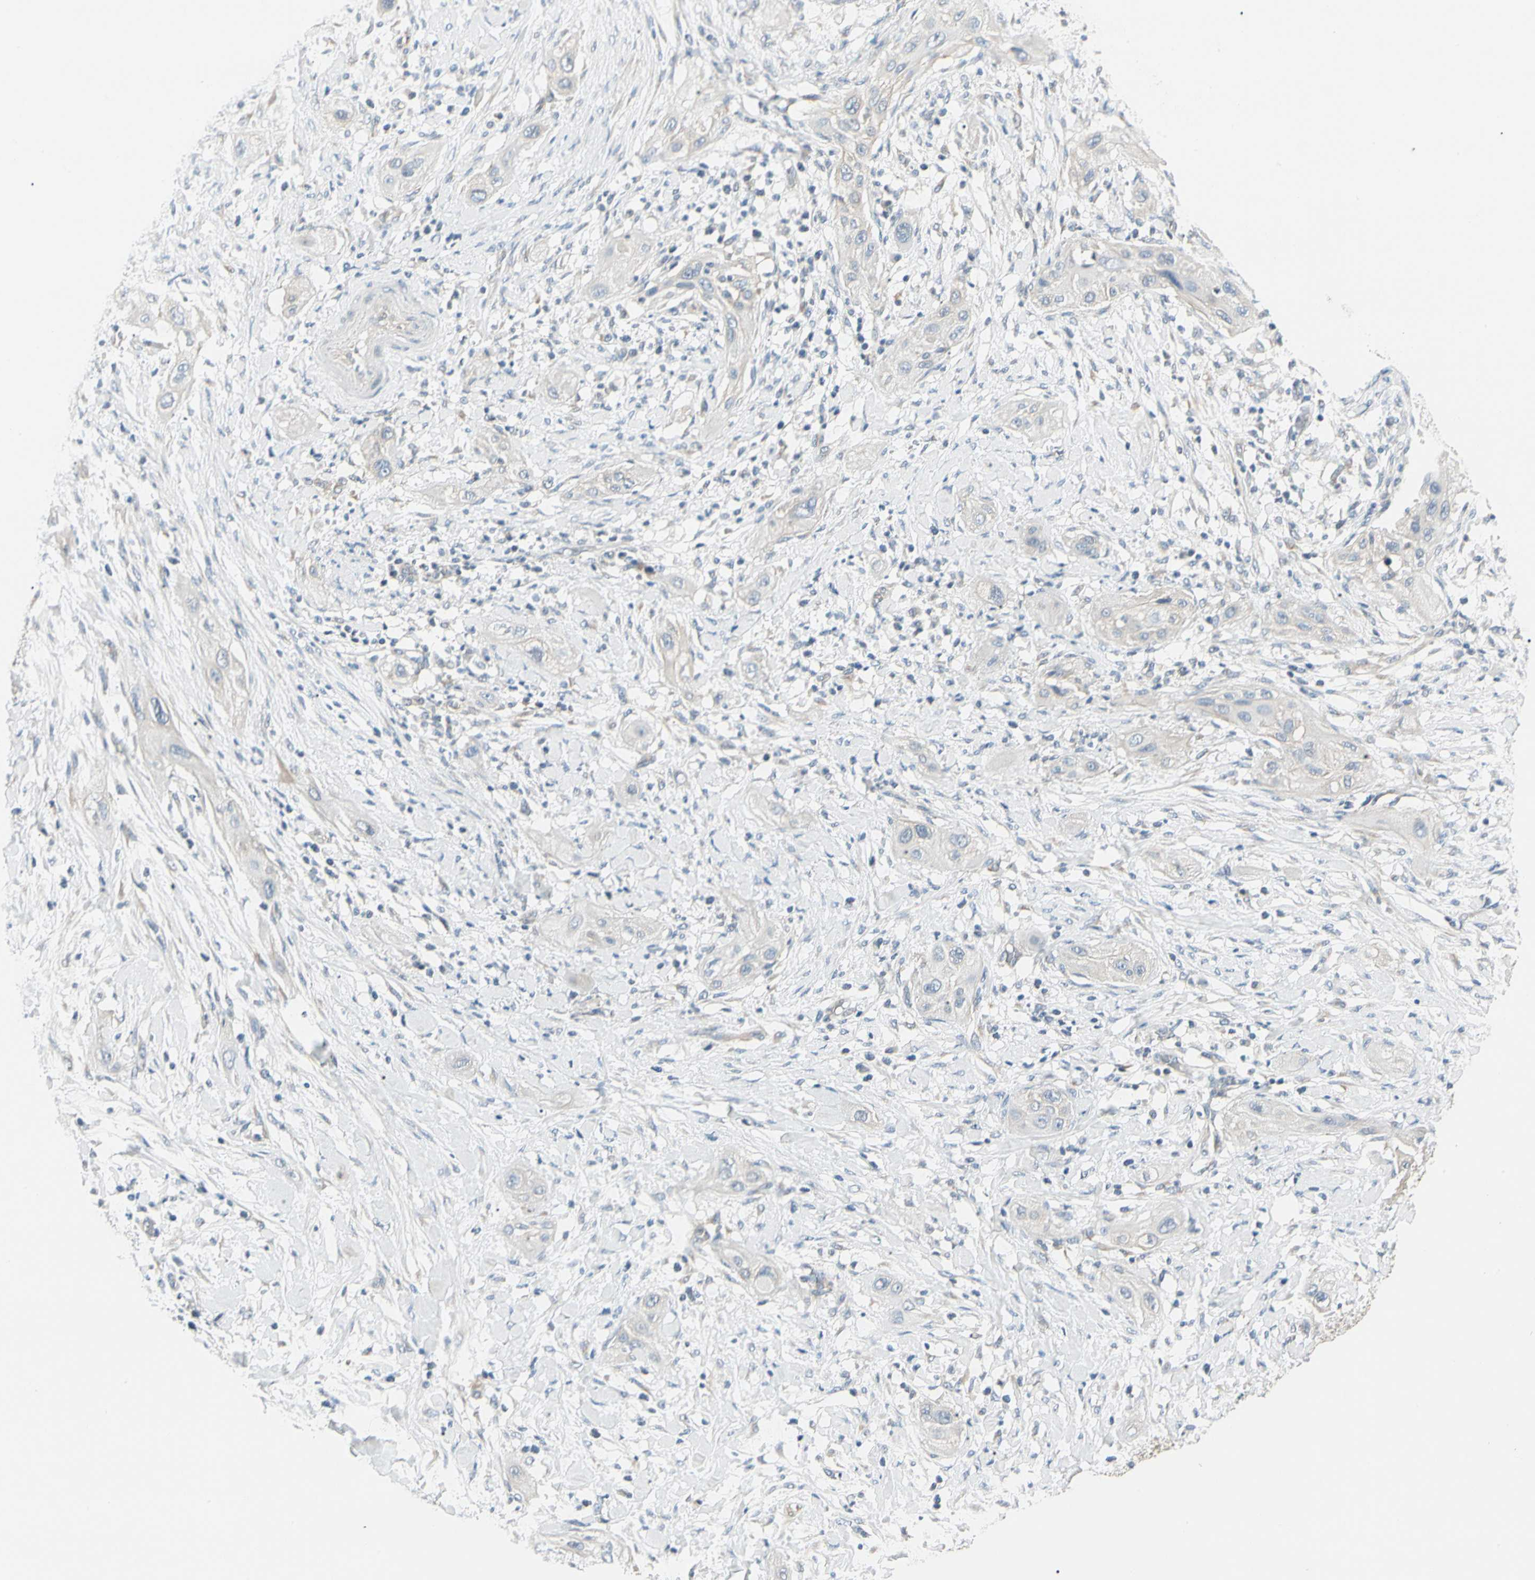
{"staining": {"intensity": "negative", "quantity": "none", "location": "none"}, "tissue": "lung cancer", "cell_type": "Tumor cells", "image_type": "cancer", "snomed": [{"axis": "morphology", "description": "Squamous cell carcinoma, NOS"}, {"axis": "topography", "description": "Lung"}], "caption": "This is a histopathology image of immunohistochemistry staining of lung cancer (squamous cell carcinoma), which shows no positivity in tumor cells.", "gene": "DUSP12", "patient": {"sex": "female", "age": 47}}